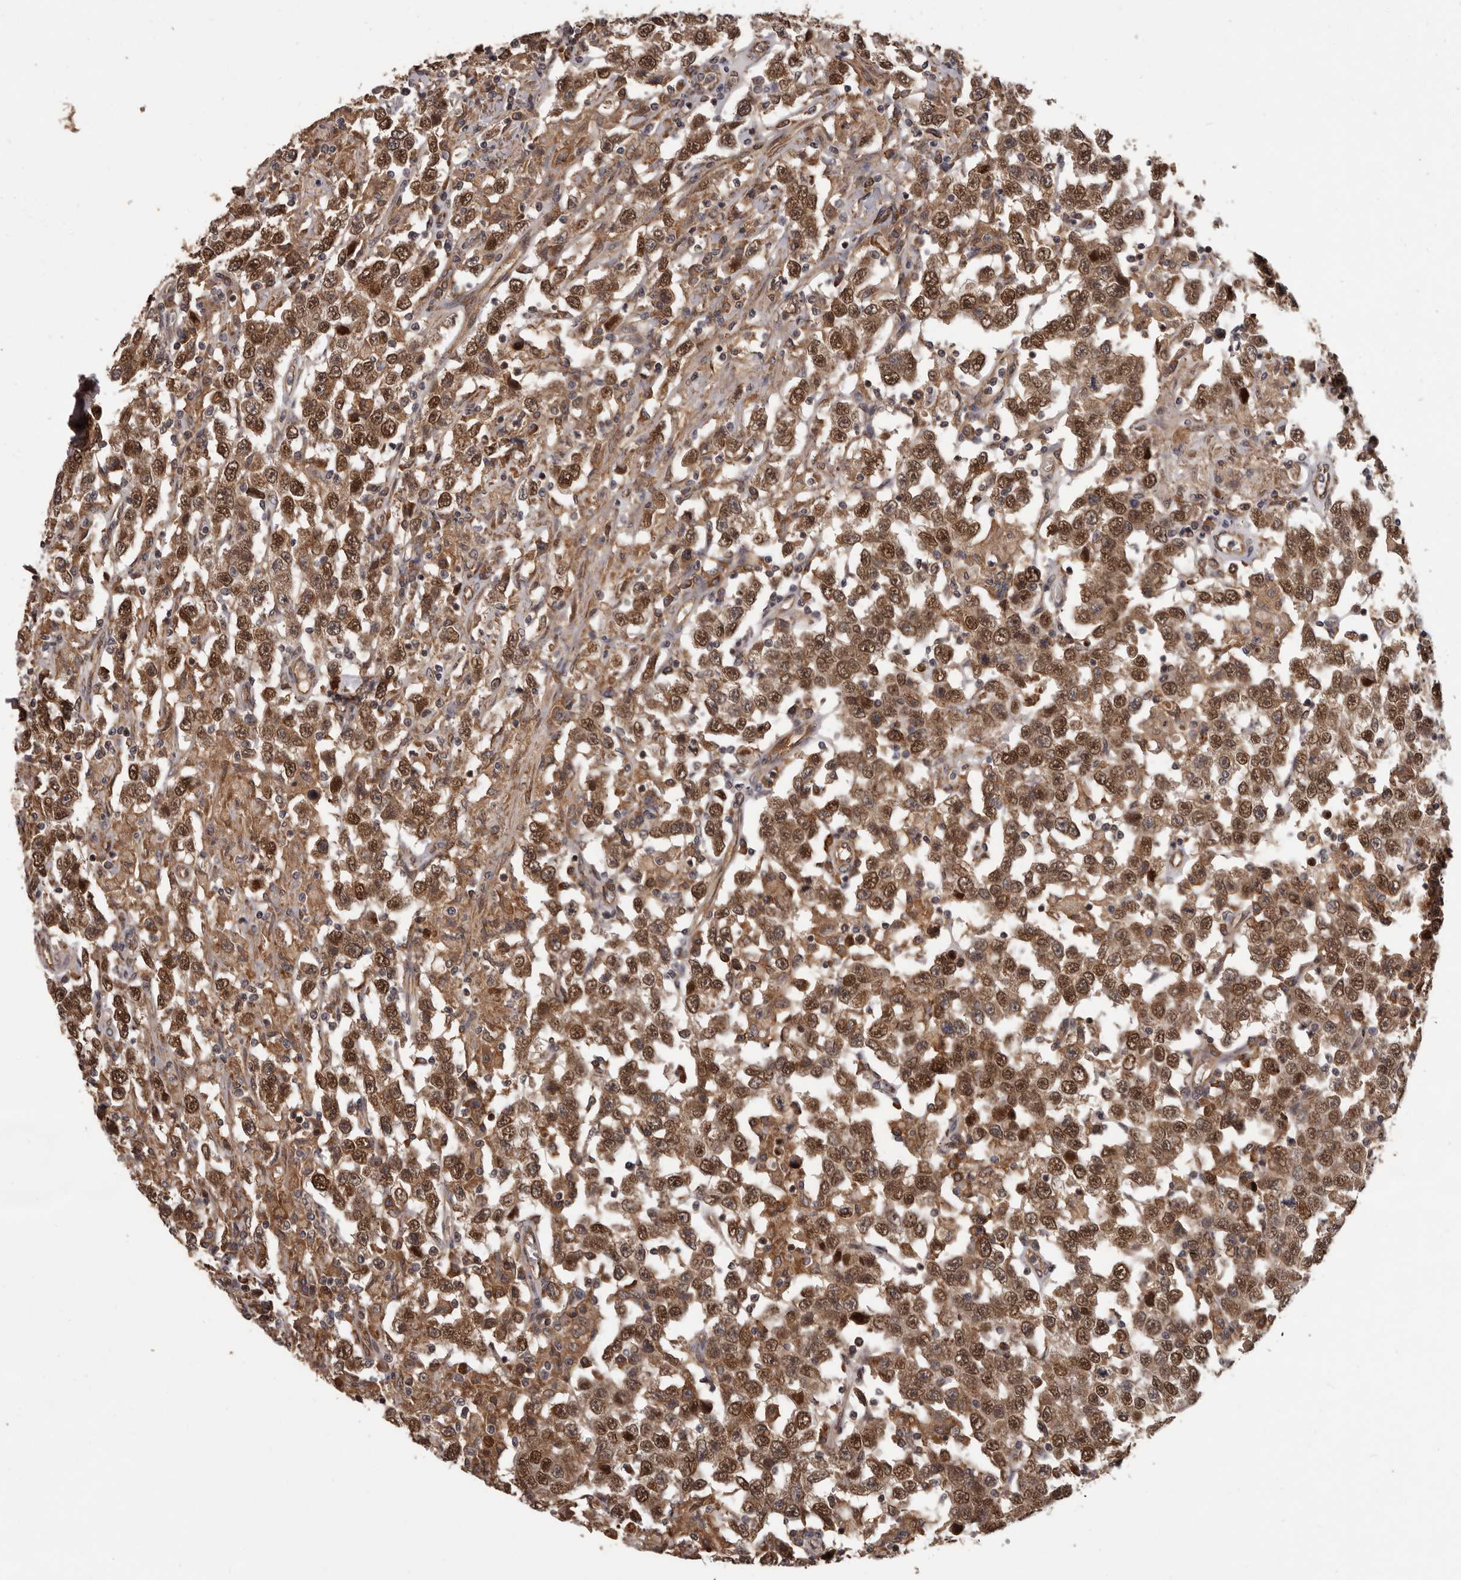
{"staining": {"intensity": "moderate", "quantity": ">75%", "location": "cytoplasmic/membranous,nuclear"}, "tissue": "testis cancer", "cell_type": "Tumor cells", "image_type": "cancer", "snomed": [{"axis": "morphology", "description": "Seminoma, NOS"}, {"axis": "topography", "description": "Testis"}], "caption": "Testis seminoma stained for a protein (brown) reveals moderate cytoplasmic/membranous and nuclear positive expression in approximately >75% of tumor cells.", "gene": "SLITRK6", "patient": {"sex": "male", "age": 41}}